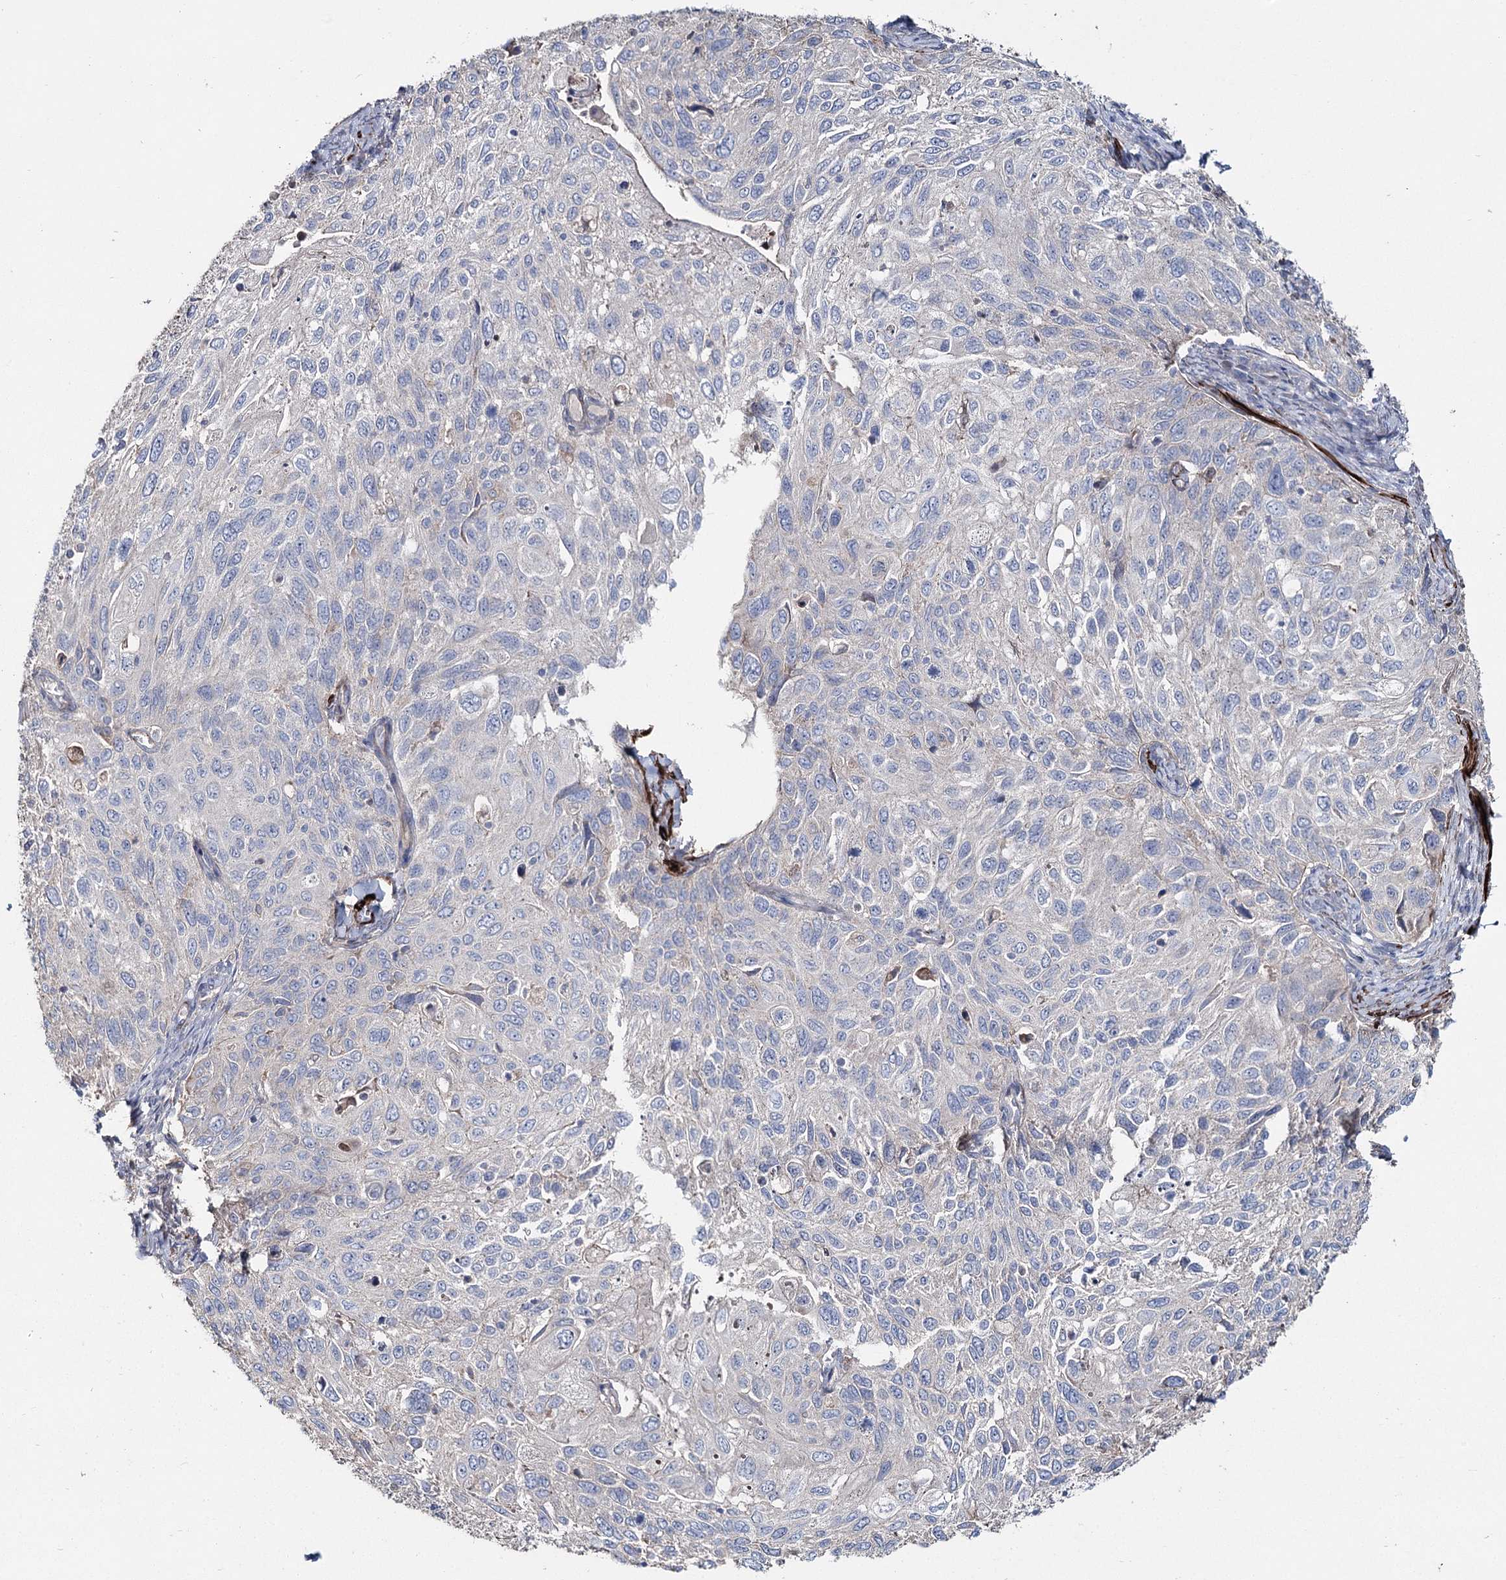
{"staining": {"intensity": "negative", "quantity": "none", "location": "none"}, "tissue": "cervical cancer", "cell_type": "Tumor cells", "image_type": "cancer", "snomed": [{"axis": "morphology", "description": "Squamous cell carcinoma, NOS"}, {"axis": "topography", "description": "Cervix"}], "caption": "Squamous cell carcinoma (cervical) was stained to show a protein in brown. There is no significant positivity in tumor cells. (Stains: DAB immunohistochemistry with hematoxylin counter stain, Microscopy: brightfield microscopy at high magnification).", "gene": "SUMF1", "patient": {"sex": "female", "age": 70}}